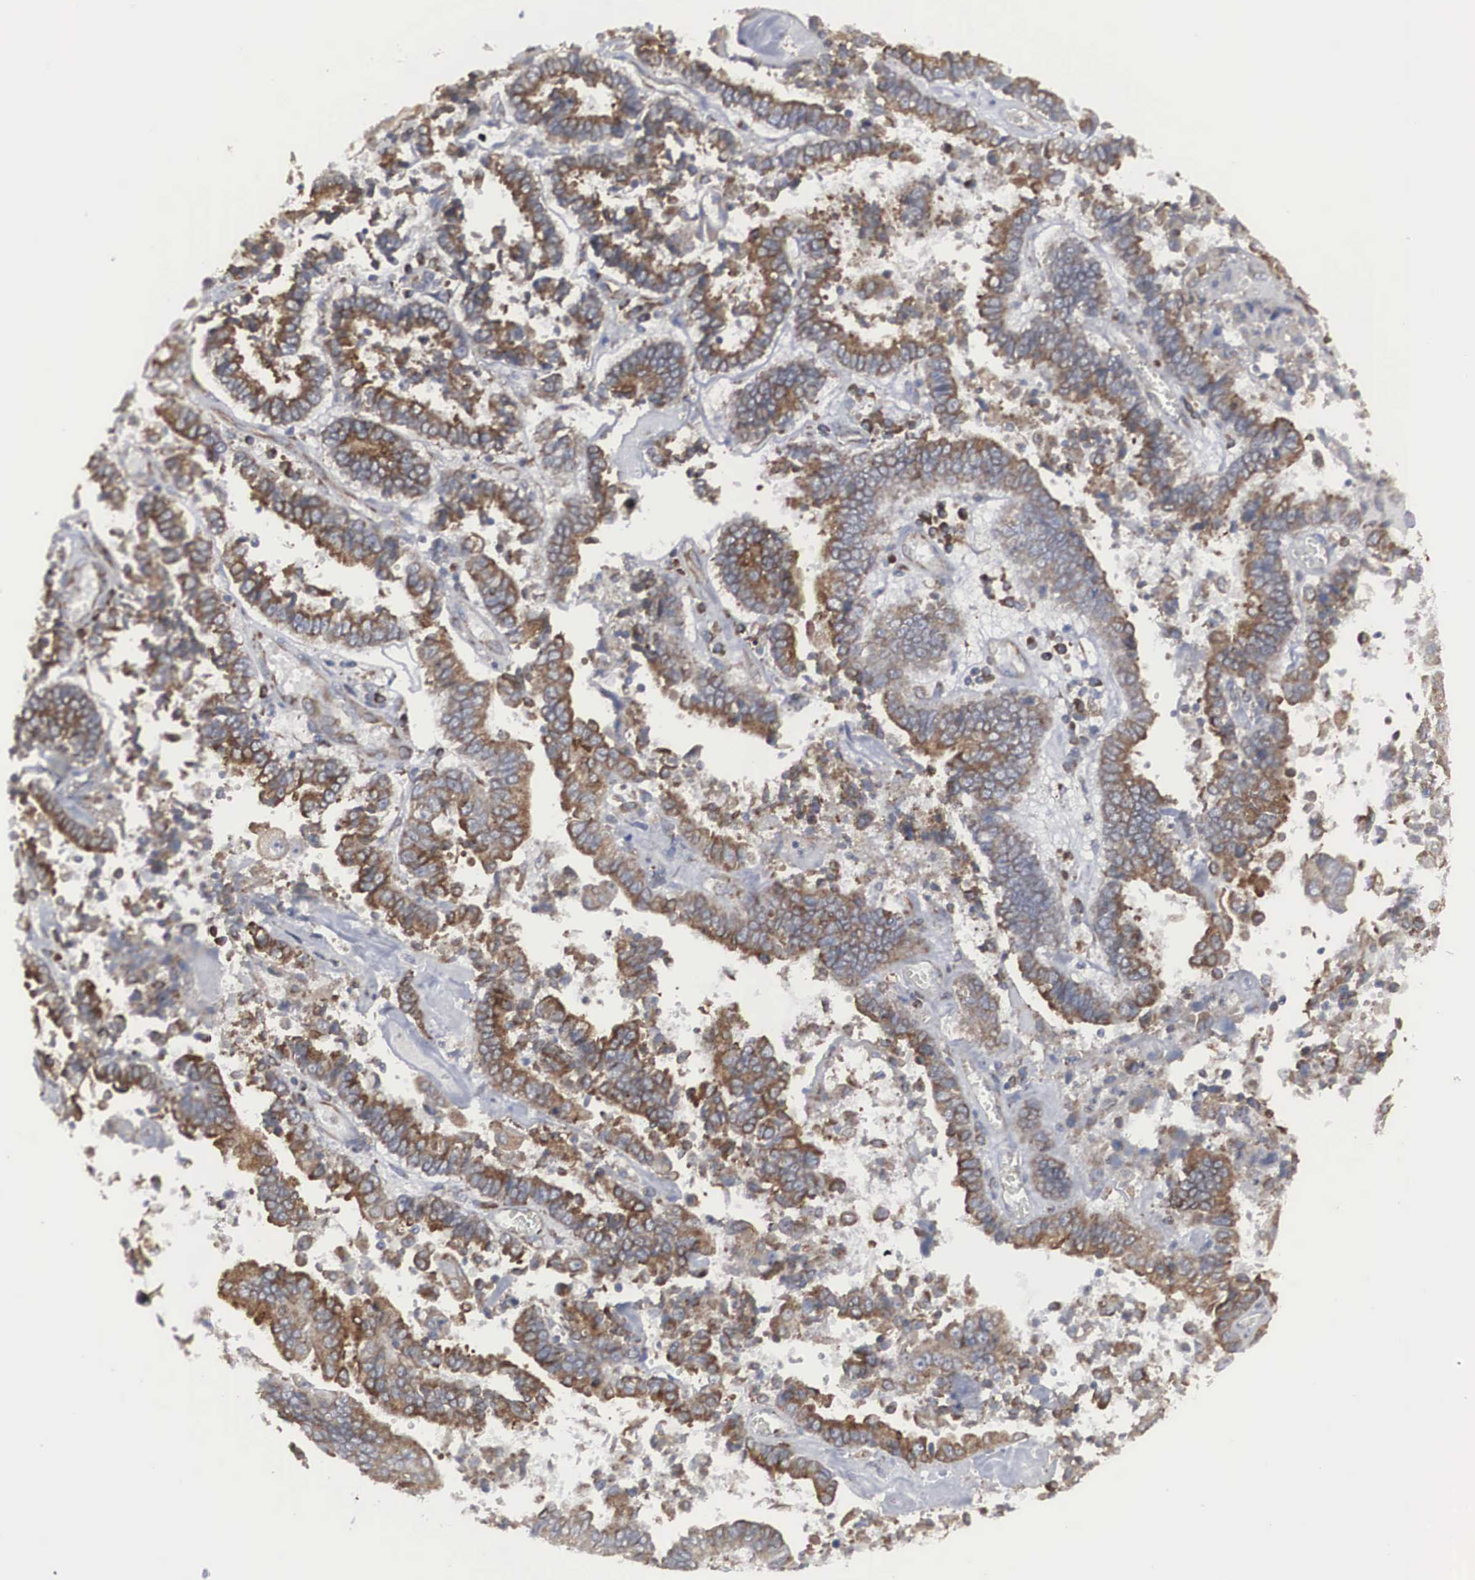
{"staining": {"intensity": "strong", "quantity": ">75%", "location": "cytoplasmic/membranous"}, "tissue": "endometrial cancer", "cell_type": "Tumor cells", "image_type": "cancer", "snomed": [{"axis": "morphology", "description": "Adenocarcinoma, NOS"}, {"axis": "topography", "description": "Endometrium"}], "caption": "DAB immunohistochemical staining of endometrial adenocarcinoma reveals strong cytoplasmic/membranous protein expression in about >75% of tumor cells.", "gene": "MIA2", "patient": {"sex": "female", "age": 75}}